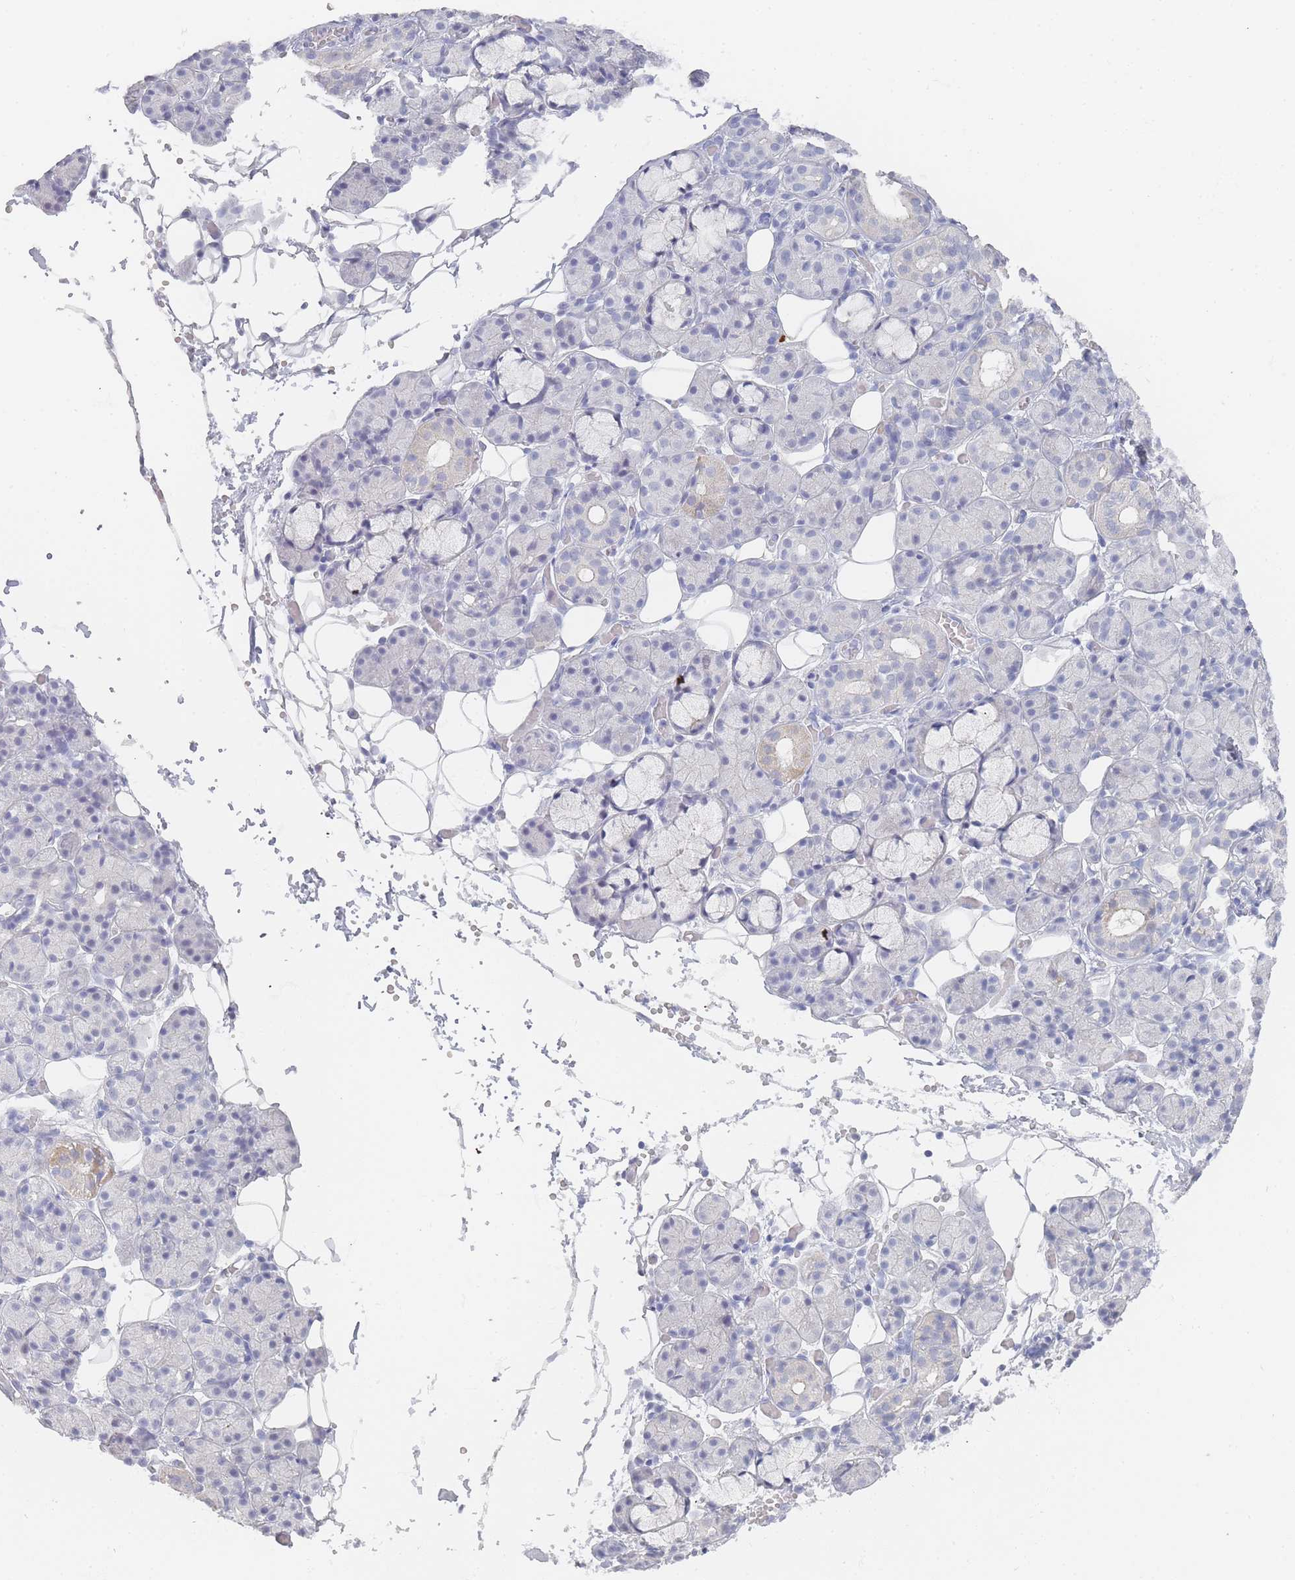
{"staining": {"intensity": "weak", "quantity": "<25%", "location": "cytoplasmic/membranous"}, "tissue": "salivary gland", "cell_type": "Glandular cells", "image_type": "normal", "snomed": [{"axis": "morphology", "description": "Normal tissue, NOS"}, {"axis": "topography", "description": "Salivary gland"}], "caption": "Immunohistochemical staining of normal salivary gland shows no significant expression in glandular cells. (DAB immunohistochemistry, high magnification).", "gene": "IMPG1", "patient": {"sex": "male", "age": 63}}